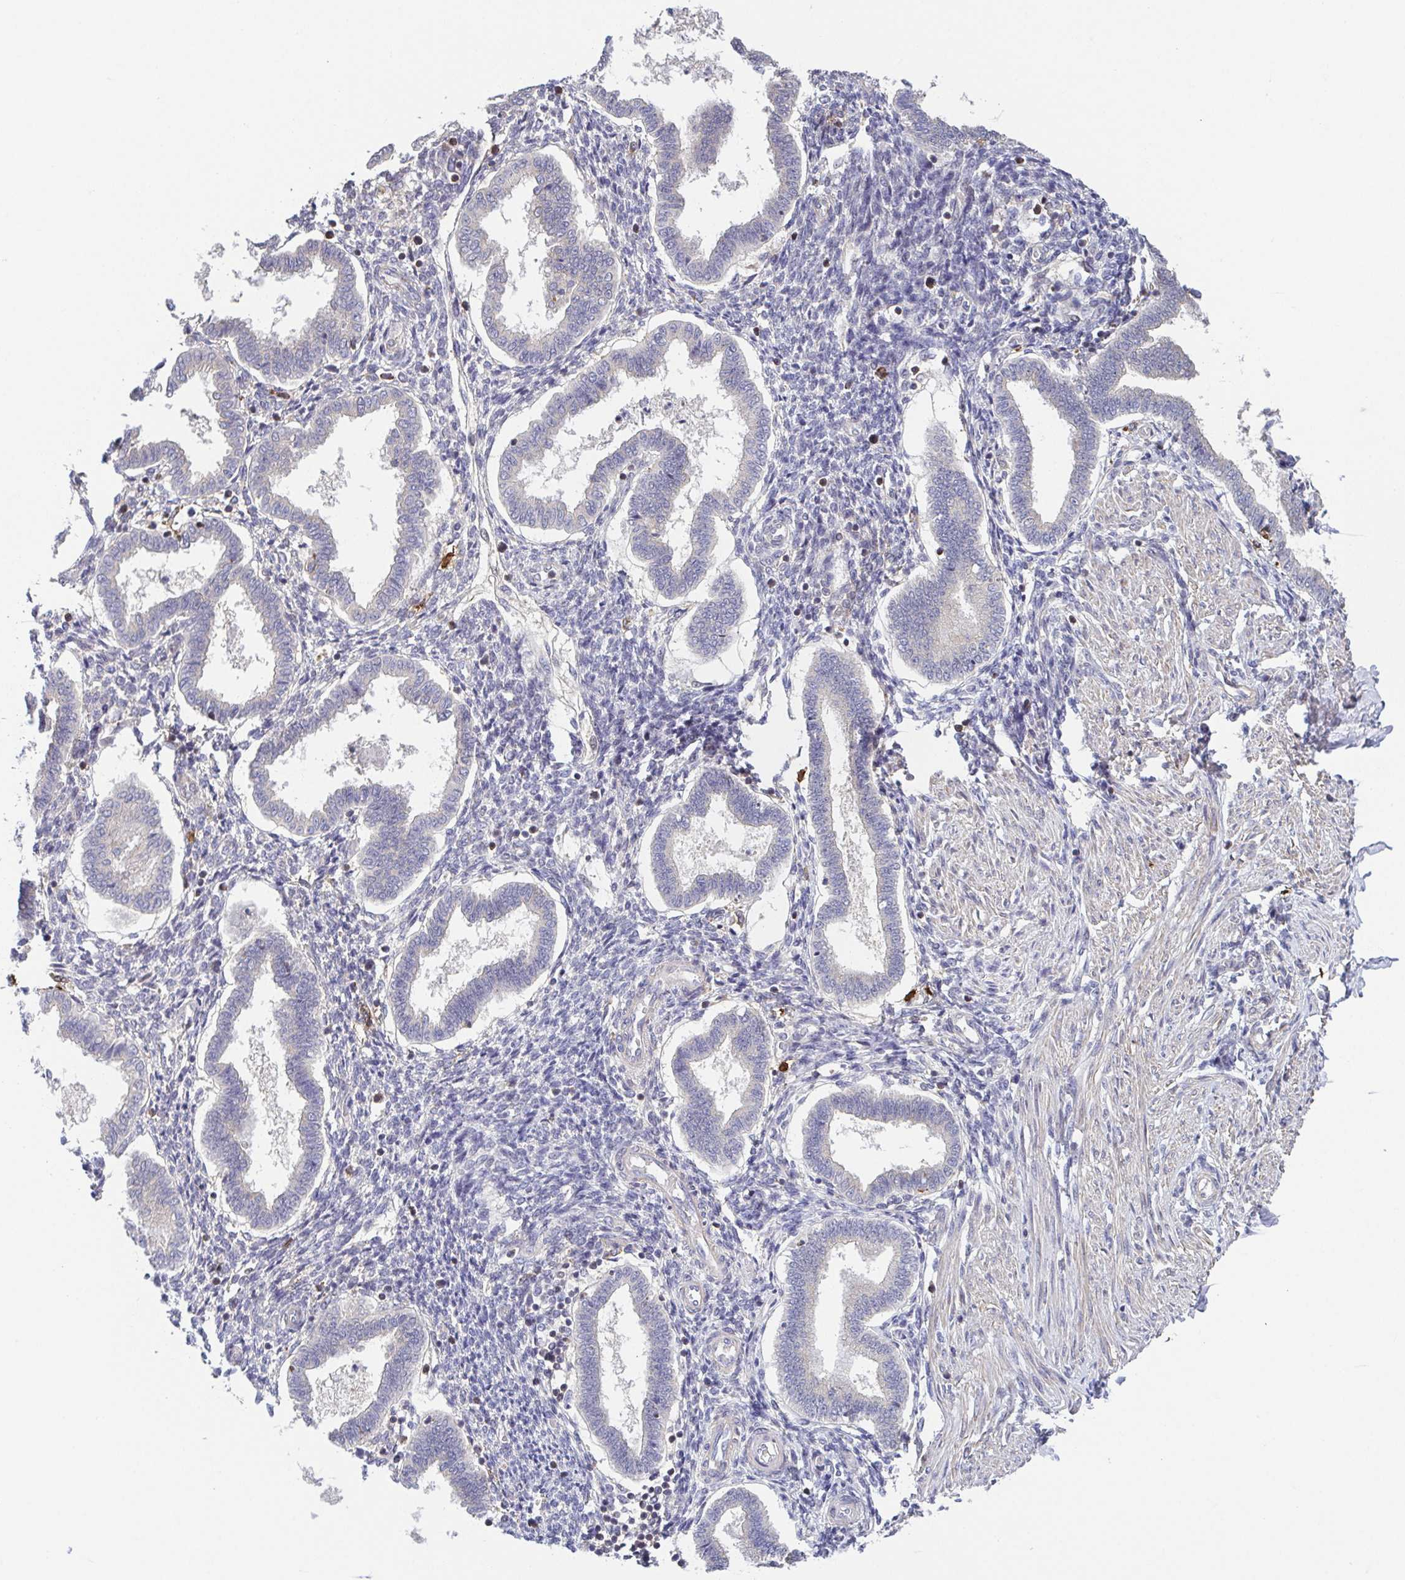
{"staining": {"intensity": "negative", "quantity": "none", "location": "none"}, "tissue": "endometrium", "cell_type": "Cells in endometrial stroma", "image_type": "normal", "snomed": [{"axis": "morphology", "description": "Normal tissue, NOS"}, {"axis": "topography", "description": "Endometrium"}], "caption": "The micrograph reveals no significant expression in cells in endometrial stroma of endometrium.", "gene": "PREPL", "patient": {"sex": "female", "age": 24}}